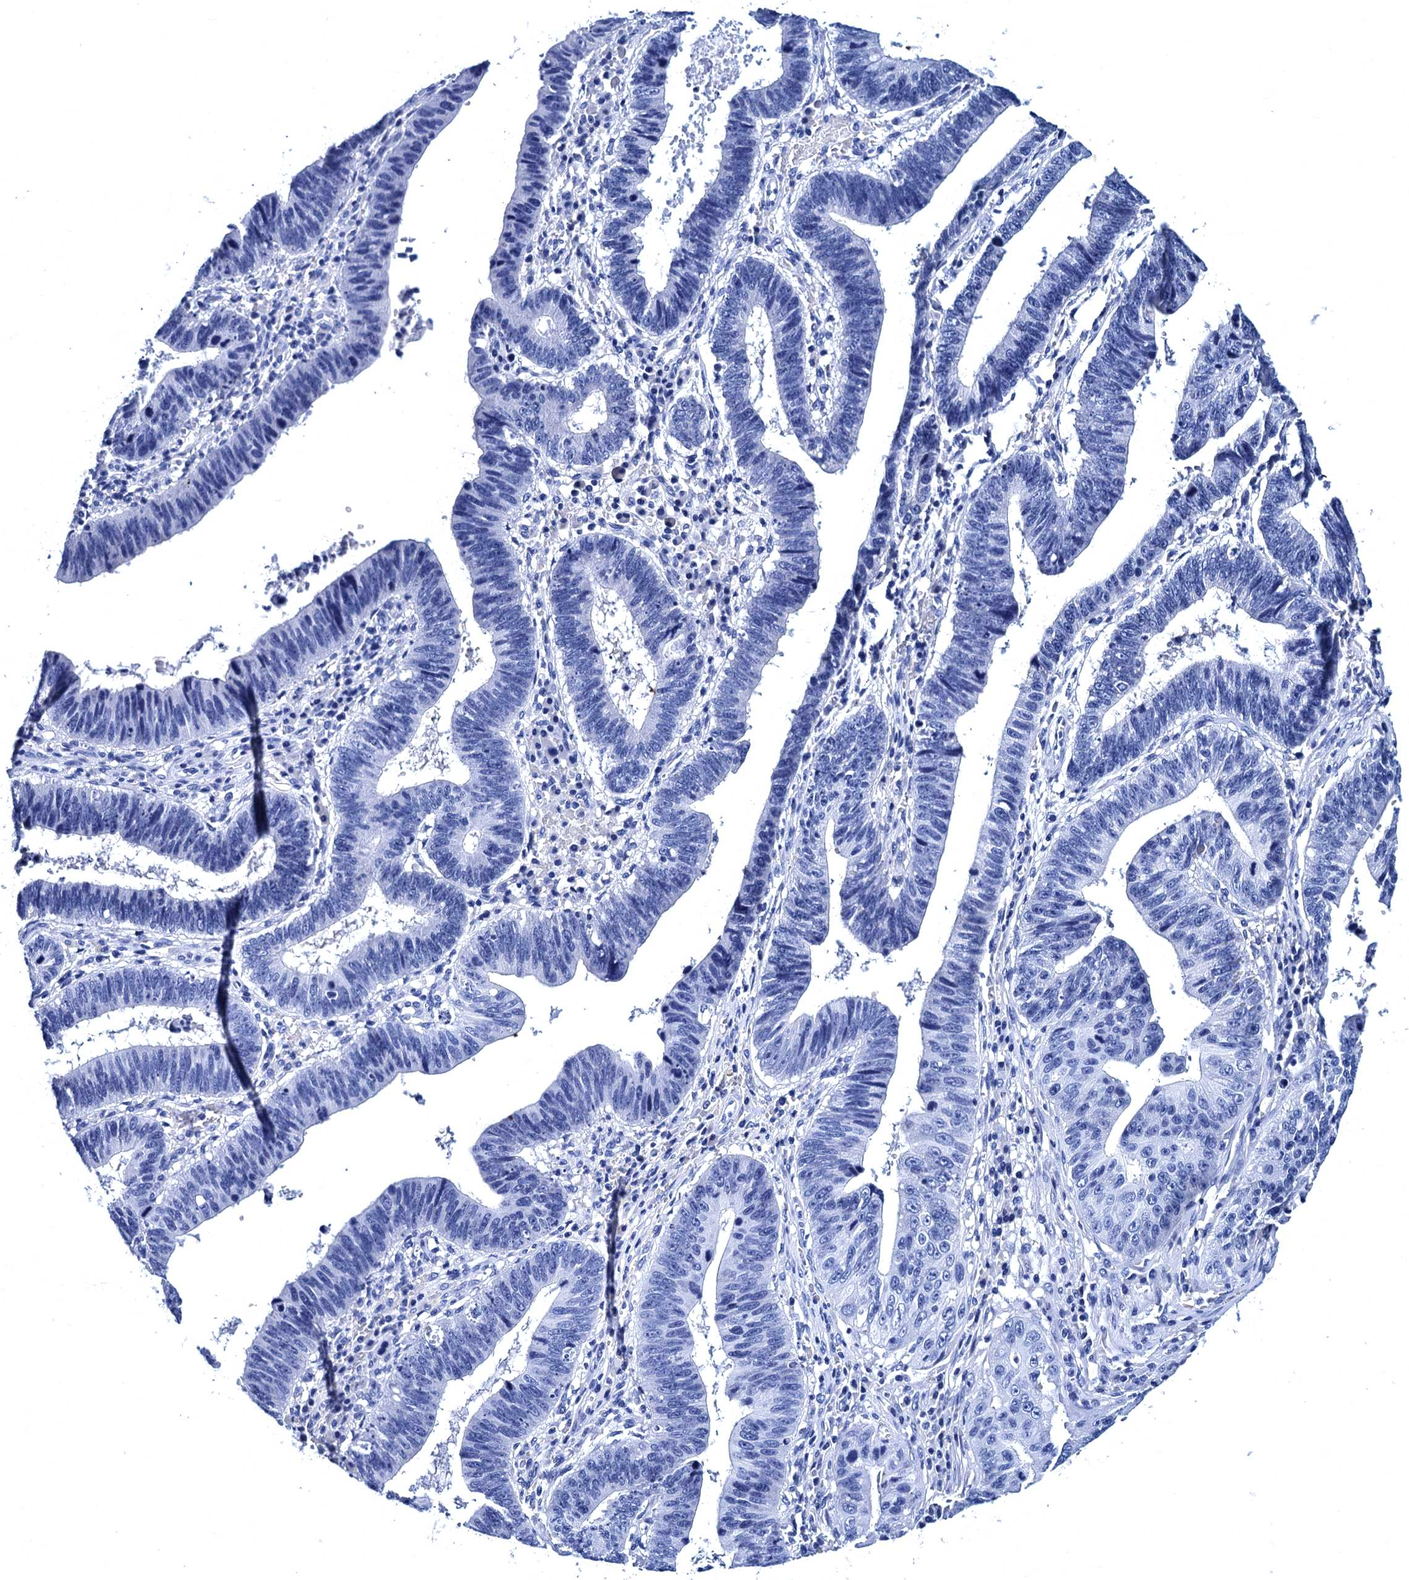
{"staining": {"intensity": "negative", "quantity": "none", "location": "none"}, "tissue": "stomach cancer", "cell_type": "Tumor cells", "image_type": "cancer", "snomed": [{"axis": "morphology", "description": "Adenocarcinoma, NOS"}, {"axis": "topography", "description": "Stomach"}], "caption": "High power microscopy image of an IHC image of adenocarcinoma (stomach), revealing no significant expression in tumor cells.", "gene": "MYBPC3", "patient": {"sex": "male", "age": 59}}